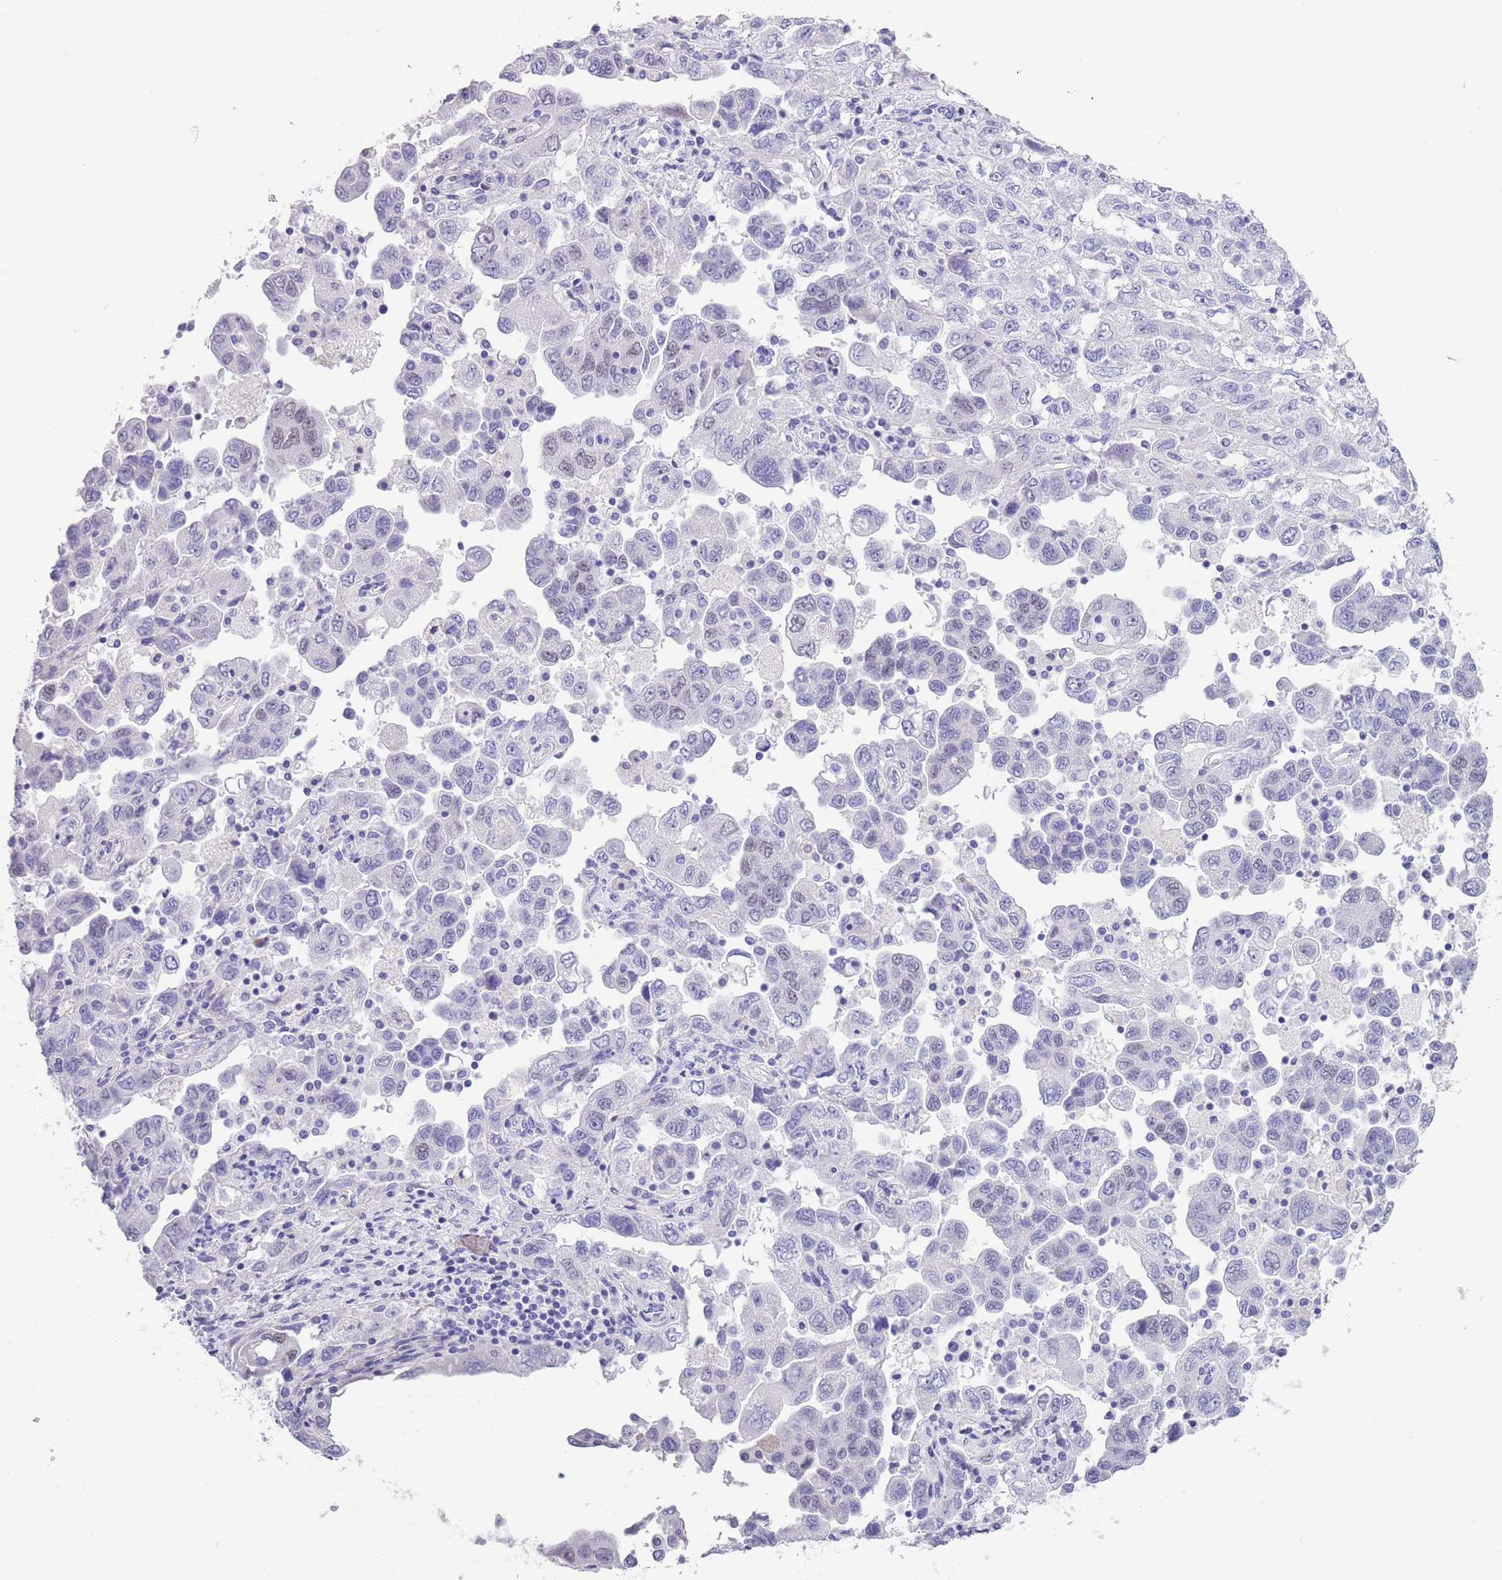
{"staining": {"intensity": "negative", "quantity": "none", "location": "none"}, "tissue": "ovarian cancer", "cell_type": "Tumor cells", "image_type": "cancer", "snomed": [{"axis": "morphology", "description": "Carcinoma, NOS"}, {"axis": "morphology", "description": "Cystadenocarcinoma, serous, NOS"}, {"axis": "topography", "description": "Ovary"}], "caption": "Tumor cells show no significant positivity in ovarian cancer (carcinoma).", "gene": "RAI2", "patient": {"sex": "female", "age": 69}}